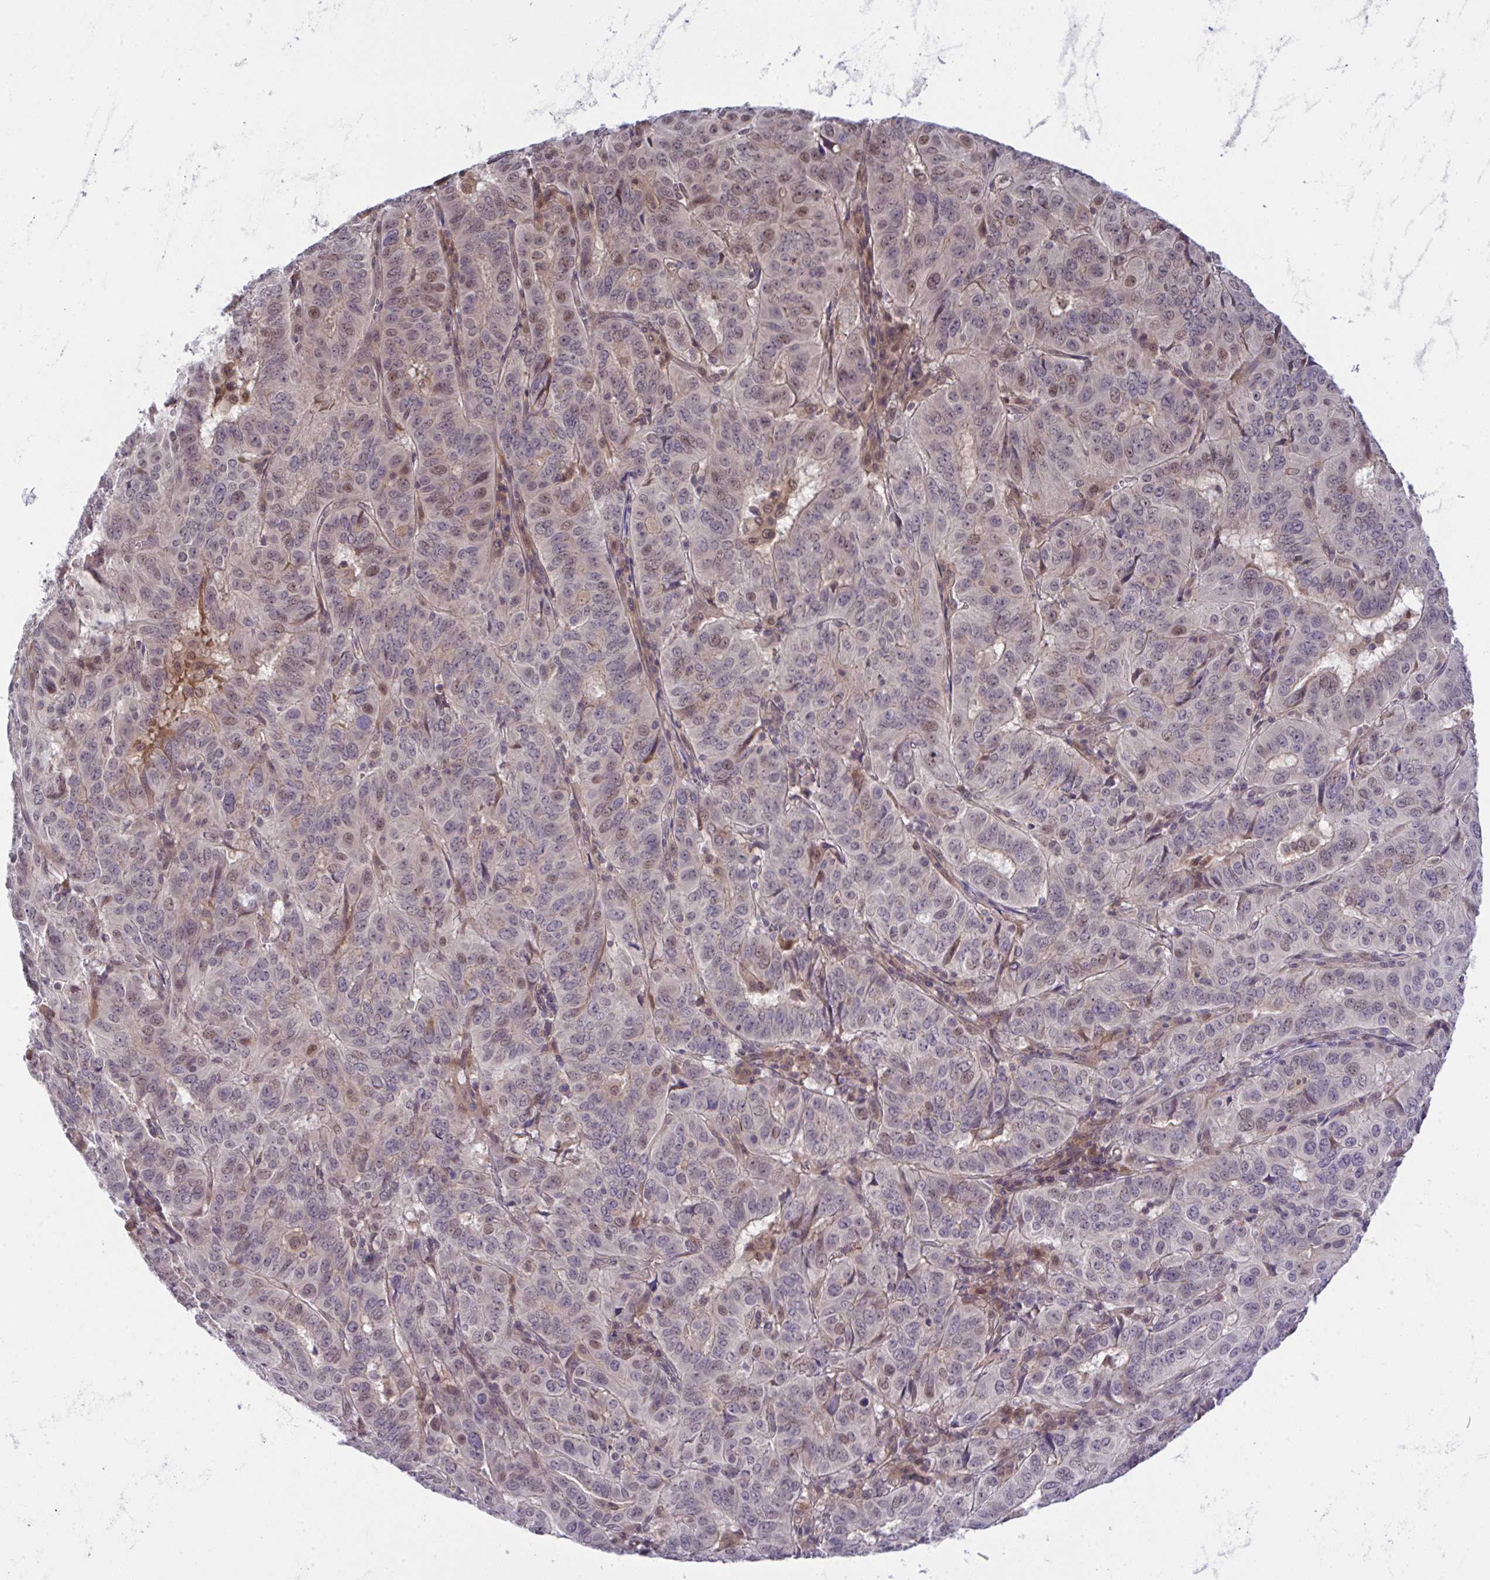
{"staining": {"intensity": "moderate", "quantity": "<25%", "location": "nuclear"}, "tissue": "pancreatic cancer", "cell_type": "Tumor cells", "image_type": "cancer", "snomed": [{"axis": "morphology", "description": "Adenocarcinoma, NOS"}, {"axis": "topography", "description": "Pancreas"}], "caption": "Protein staining by IHC displays moderate nuclear staining in approximately <25% of tumor cells in pancreatic cancer (adenocarcinoma).", "gene": "C9orf64", "patient": {"sex": "male", "age": 63}}